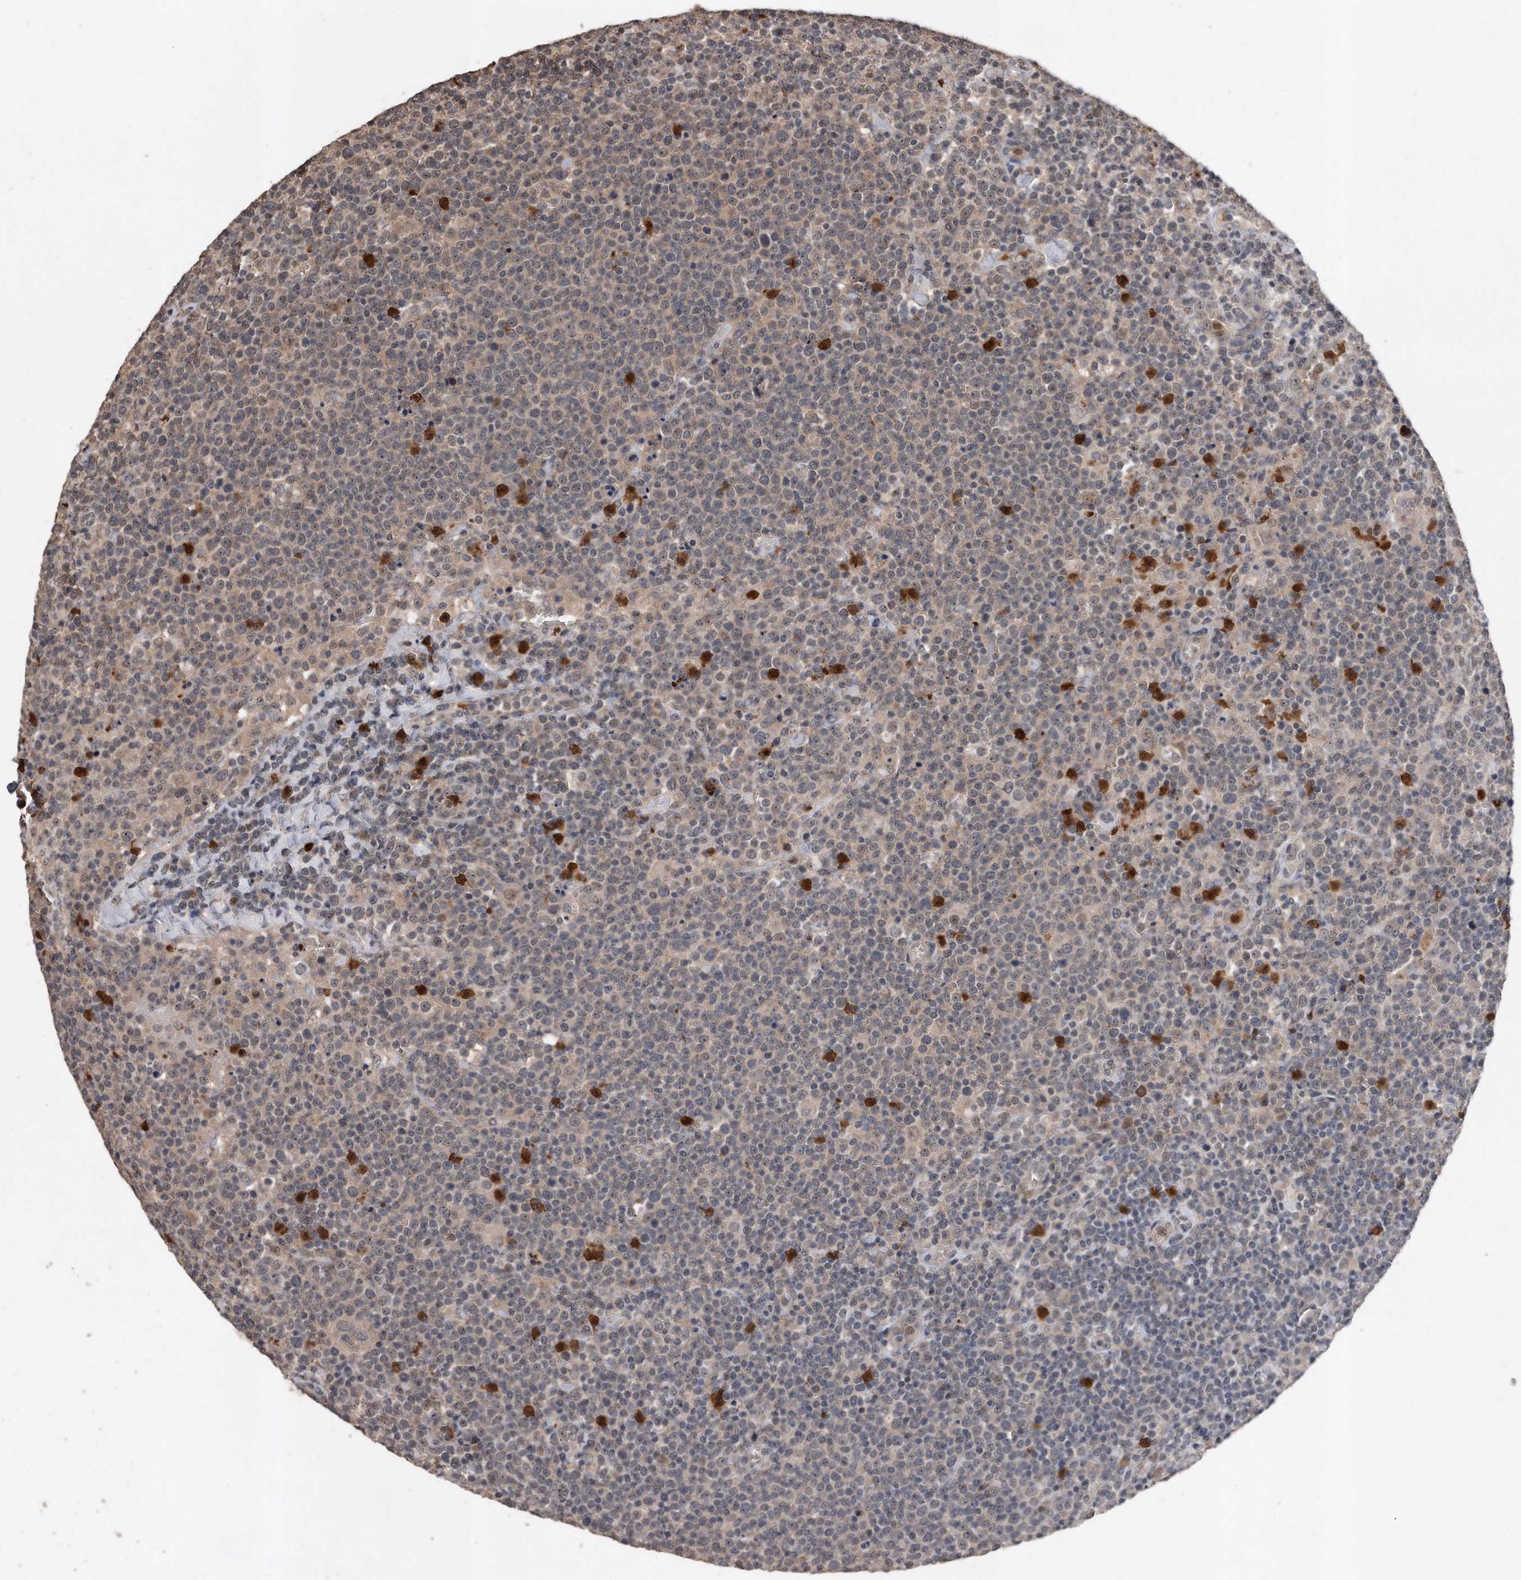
{"staining": {"intensity": "weak", "quantity": "<25%", "location": "nuclear"}, "tissue": "lymphoma", "cell_type": "Tumor cells", "image_type": "cancer", "snomed": [{"axis": "morphology", "description": "Malignant lymphoma, non-Hodgkin's type, High grade"}, {"axis": "topography", "description": "Lymph node"}], "caption": "Tumor cells are negative for protein expression in human lymphoma.", "gene": "PELO", "patient": {"sex": "male", "age": 61}}